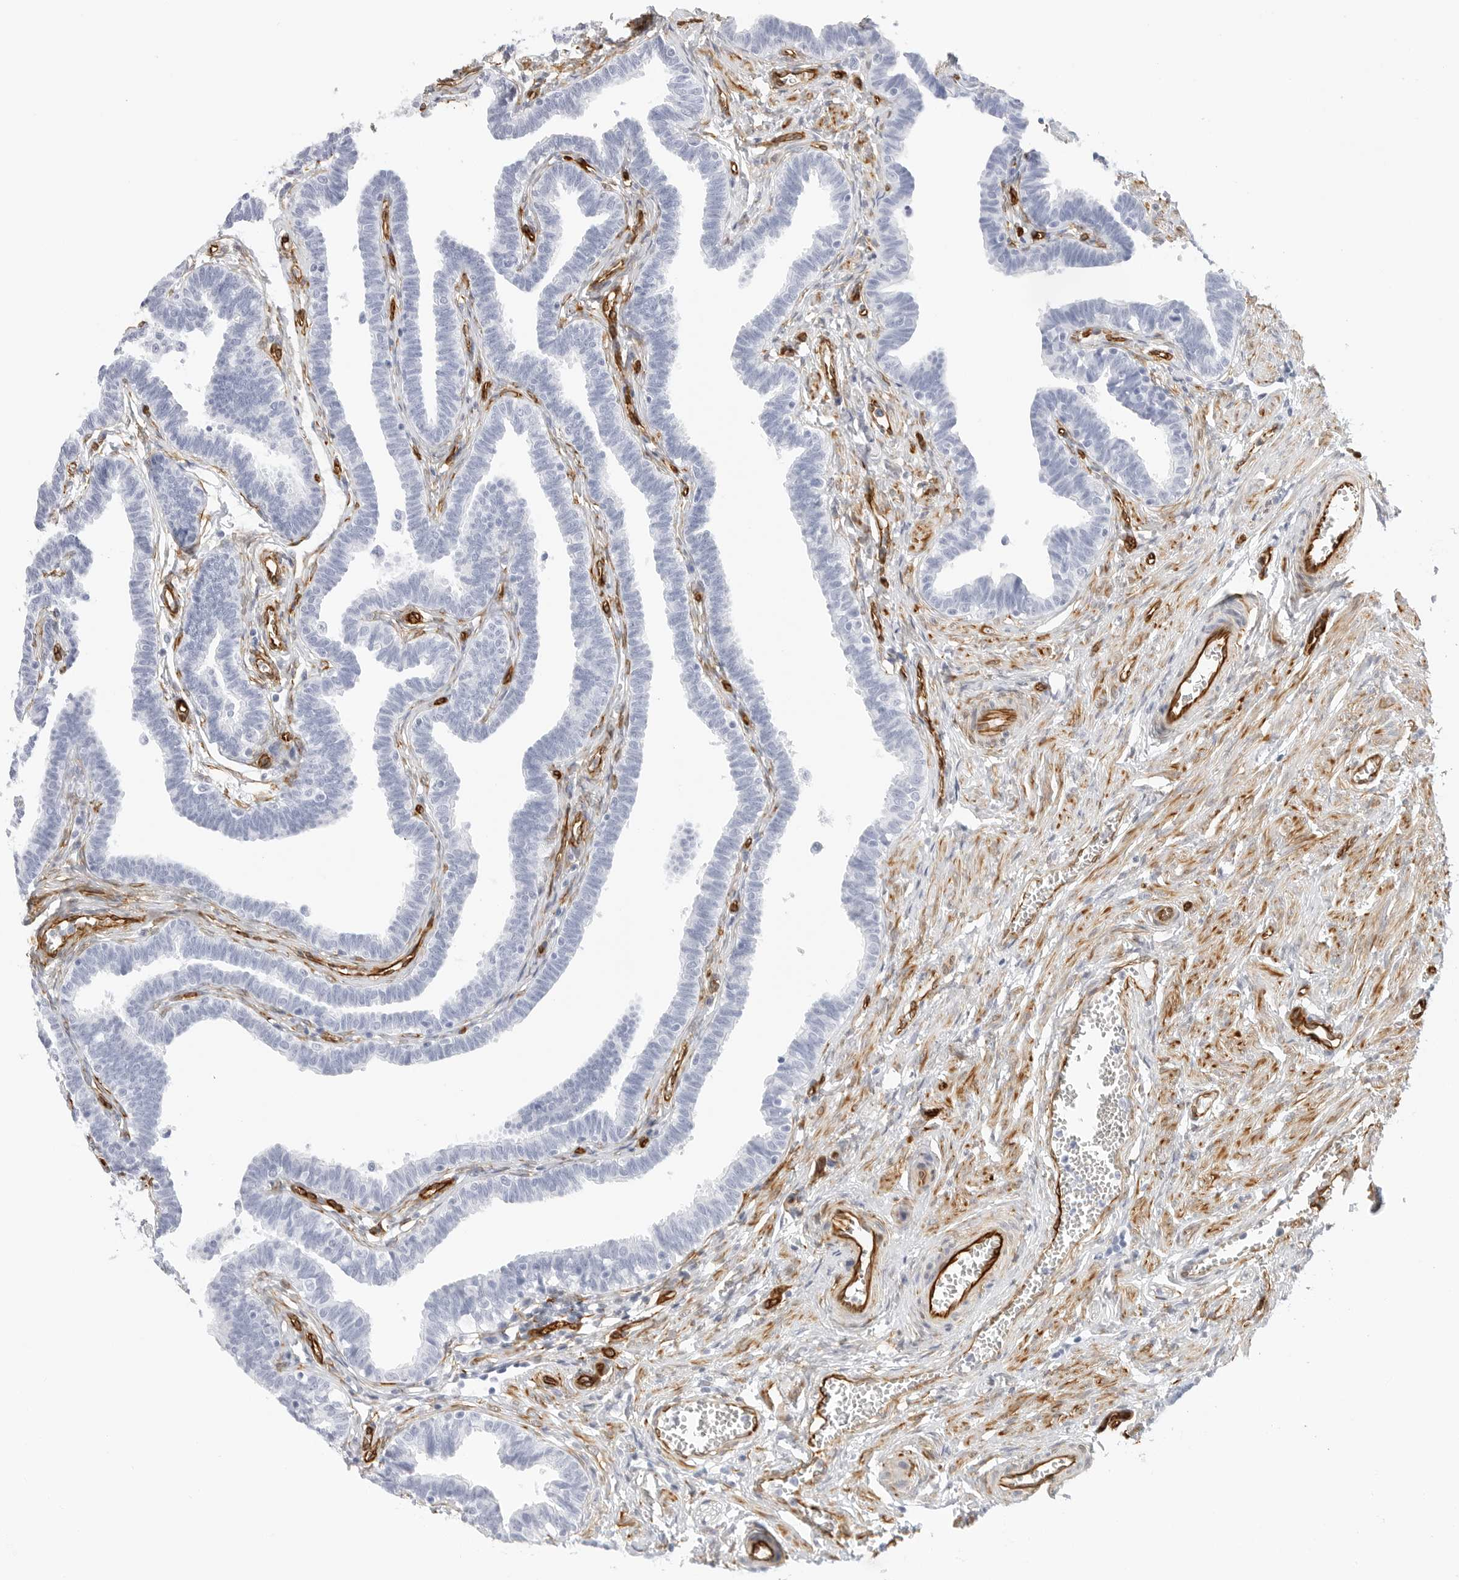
{"staining": {"intensity": "negative", "quantity": "none", "location": "none"}, "tissue": "fallopian tube", "cell_type": "Glandular cells", "image_type": "normal", "snomed": [{"axis": "morphology", "description": "Normal tissue, NOS"}, {"axis": "topography", "description": "Fallopian tube"}, {"axis": "topography", "description": "Ovary"}], "caption": "Immunohistochemical staining of normal human fallopian tube reveals no significant positivity in glandular cells. (DAB immunohistochemistry with hematoxylin counter stain).", "gene": "NES", "patient": {"sex": "female", "age": 23}}